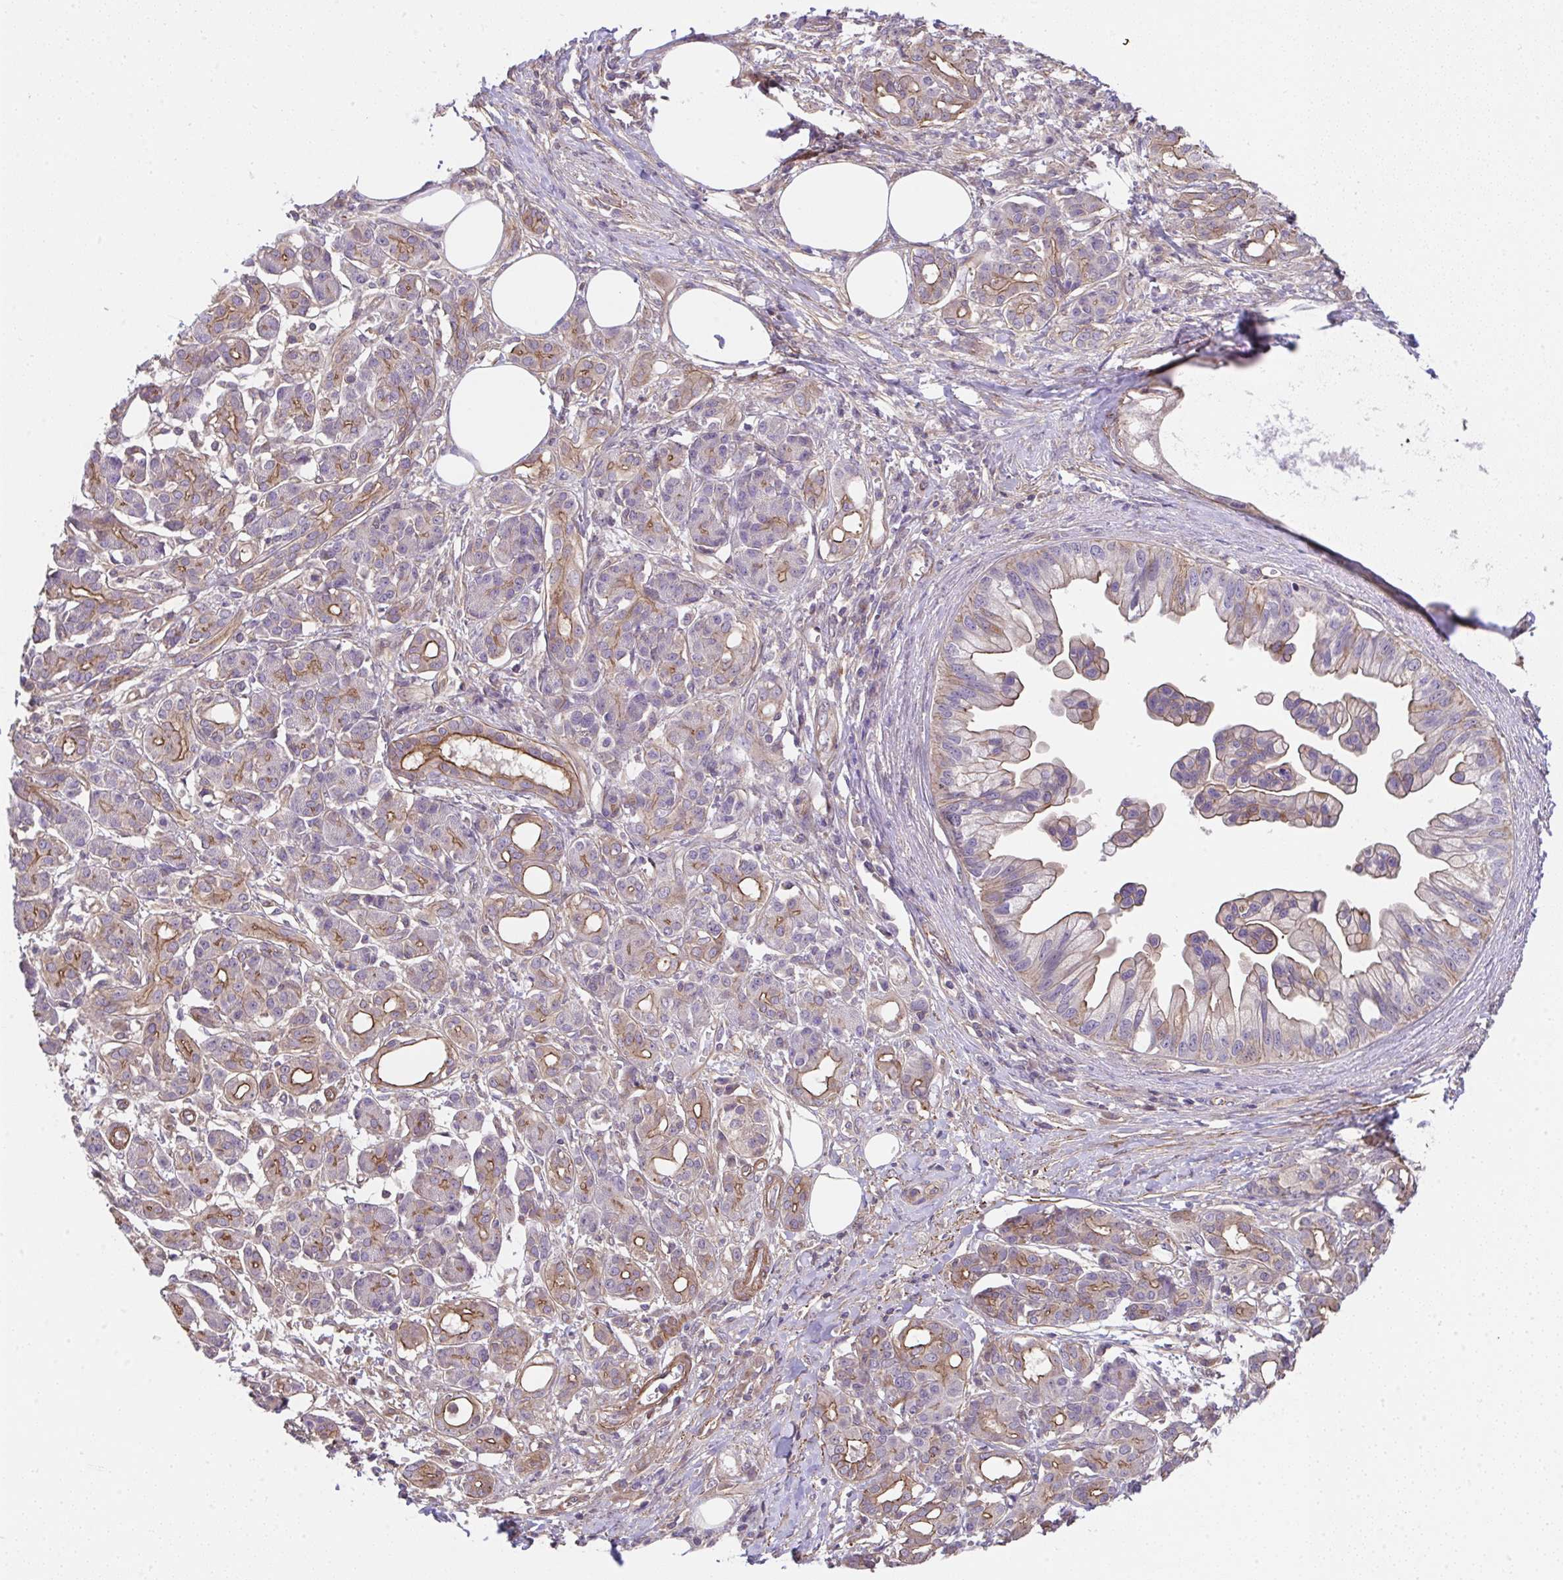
{"staining": {"intensity": "moderate", "quantity": ">75%", "location": "cytoplasmic/membranous"}, "tissue": "pancreatic cancer", "cell_type": "Tumor cells", "image_type": "cancer", "snomed": [{"axis": "morphology", "description": "Adenocarcinoma, NOS"}, {"axis": "topography", "description": "Pancreas"}], "caption": "Immunohistochemical staining of pancreatic adenocarcinoma reveals medium levels of moderate cytoplasmic/membranous staining in about >75% of tumor cells. (DAB (3,3'-diaminobenzidine) = brown stain, brightfield microscopy at high magnification).", "gene": "ZNF696", "patient": {"sex": "female", "age": 73}}